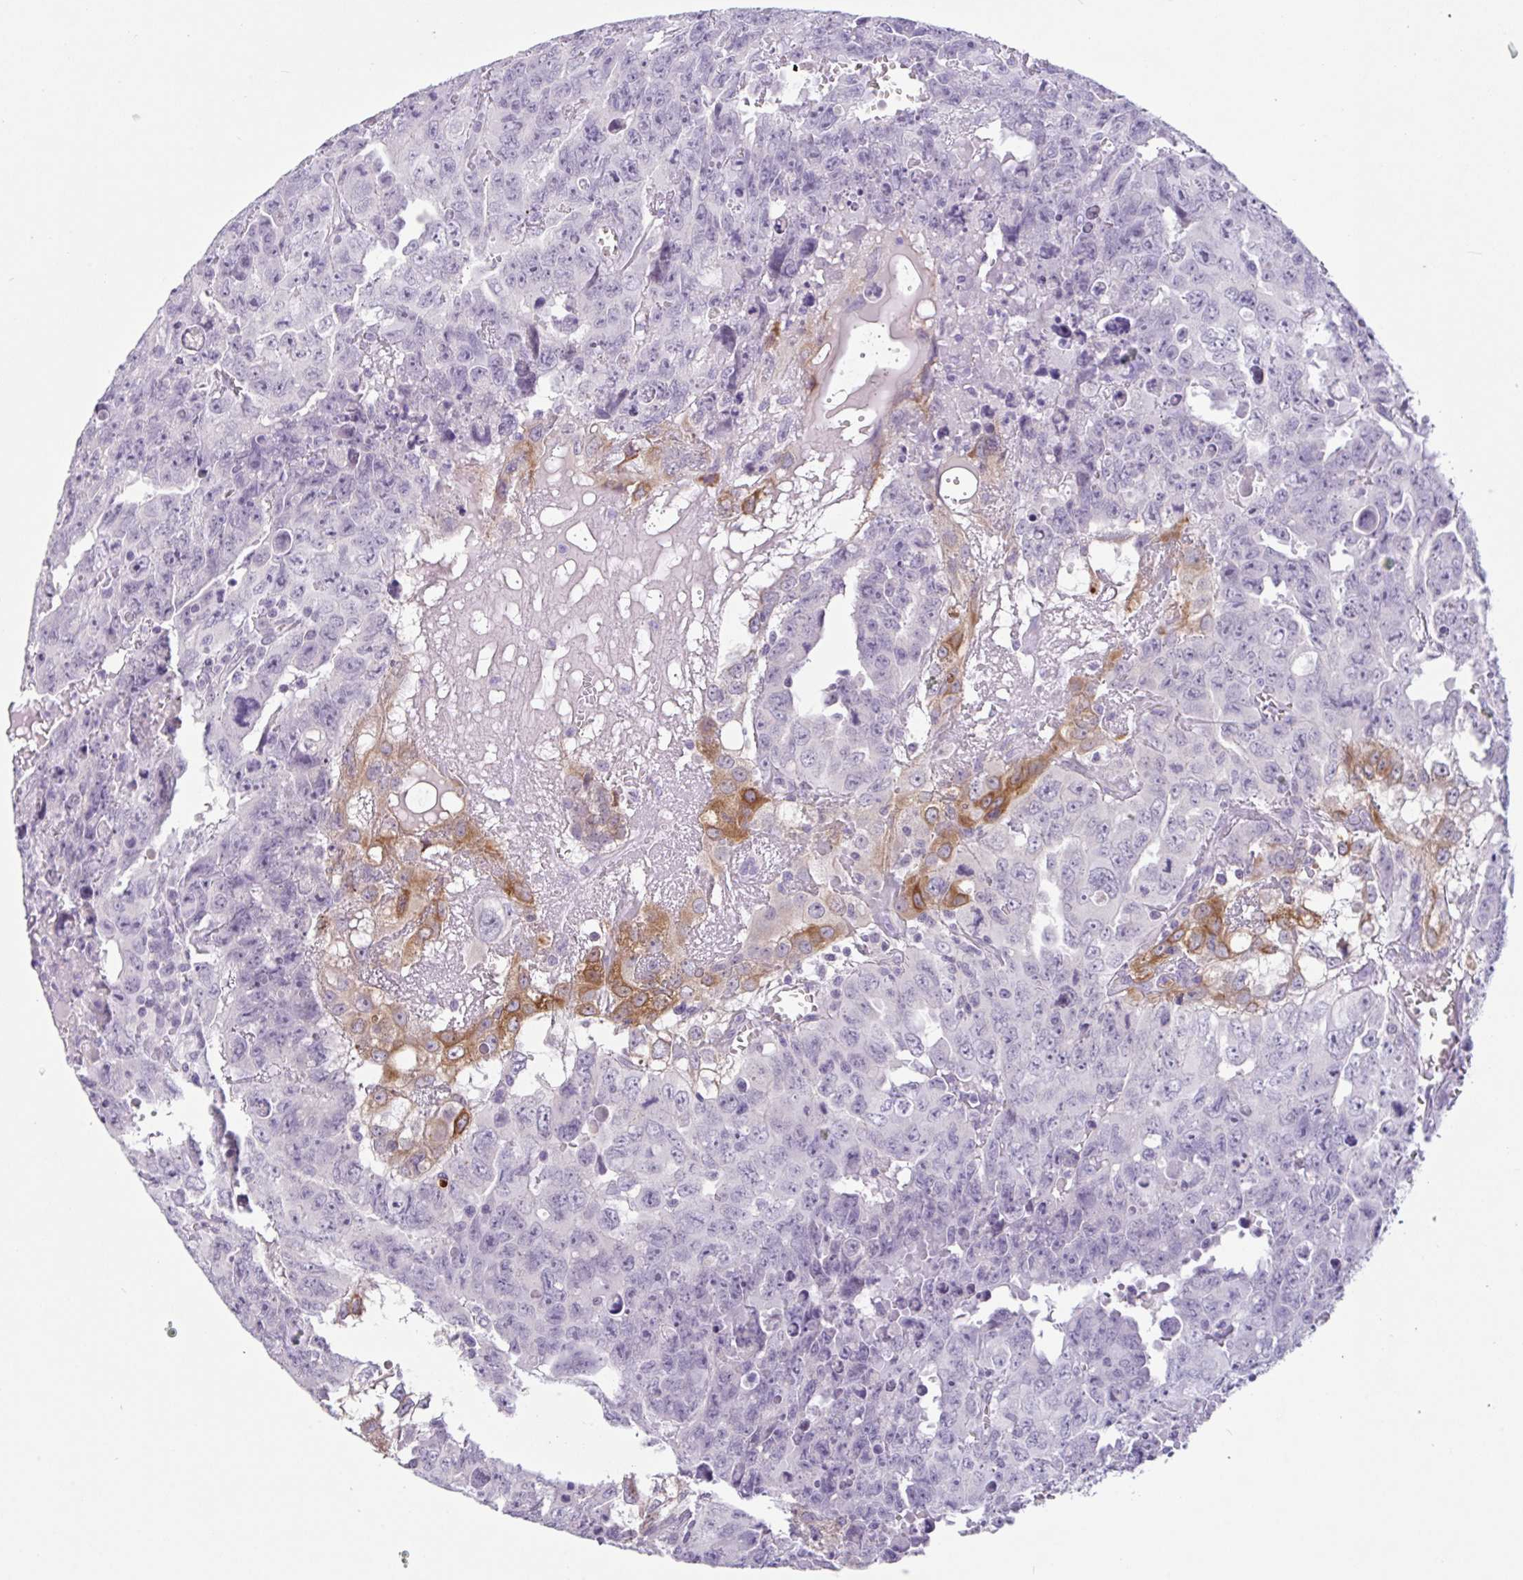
{"staining": {"intensity": "moderate", "quantity": "<25%", "location": "cytoplasmic/membranous"}, "tissue": "testis cancer", "cell_type": "Tumor cells", "image_type": "cancer", "snomed": [{"axis": "morphology", "description": "Carcinoma, Embryonal, NOS"}, {"axis": "topography", "description": "Testis"}], "caption": "Testis embryonal carcinoma tissue displays moderate cytoplasmic/membranous positivity in about <25% of tumor cells The staining is performed using DAB brown chromogen to label protein expression. The nuclei are counter-stained blue using hematoxylin.", "gene": "CTSE", "patient": {"sex": "male", "age": 24}}